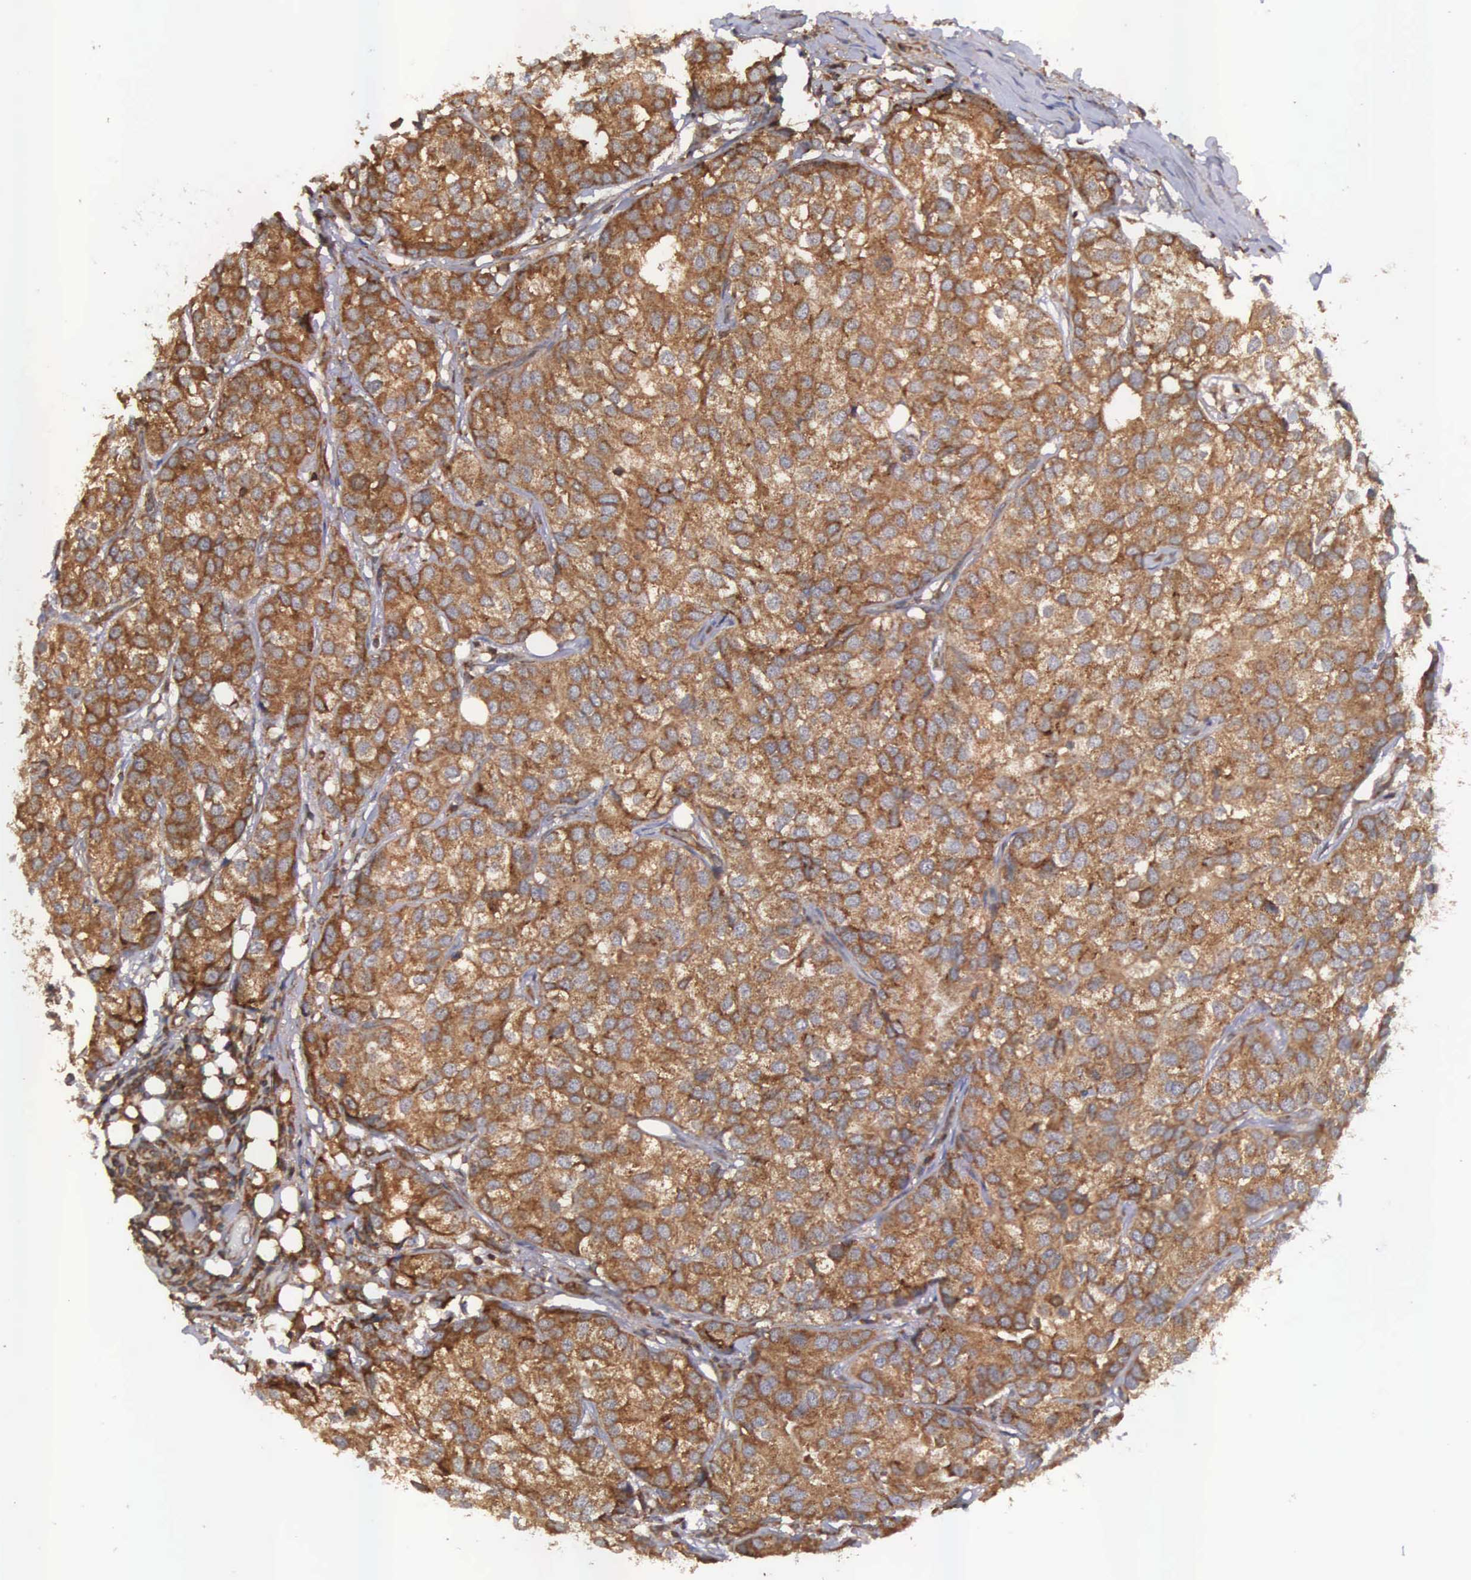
{"staining": {"intensity": "moderate", "quantity": ">75%", "location": "cytoplasmic/membranous"}, "tissue": "breast cancer", "cell_type": "Tumor cells", "image_type": "cancer", "snomed": [{"axis": "morphology", "description": "Duct carcinoma"}, {"axis": "topography", "description": "Breast"}], "caption": "A medium amount of moderate cytoplasmic/membranous expression is appreciated in about >75% of tumor cells in breast infiltrating ductal carcinoma tissue.", "gene": "DHRS1", "patient": {"sex": "female", "age": 68}}